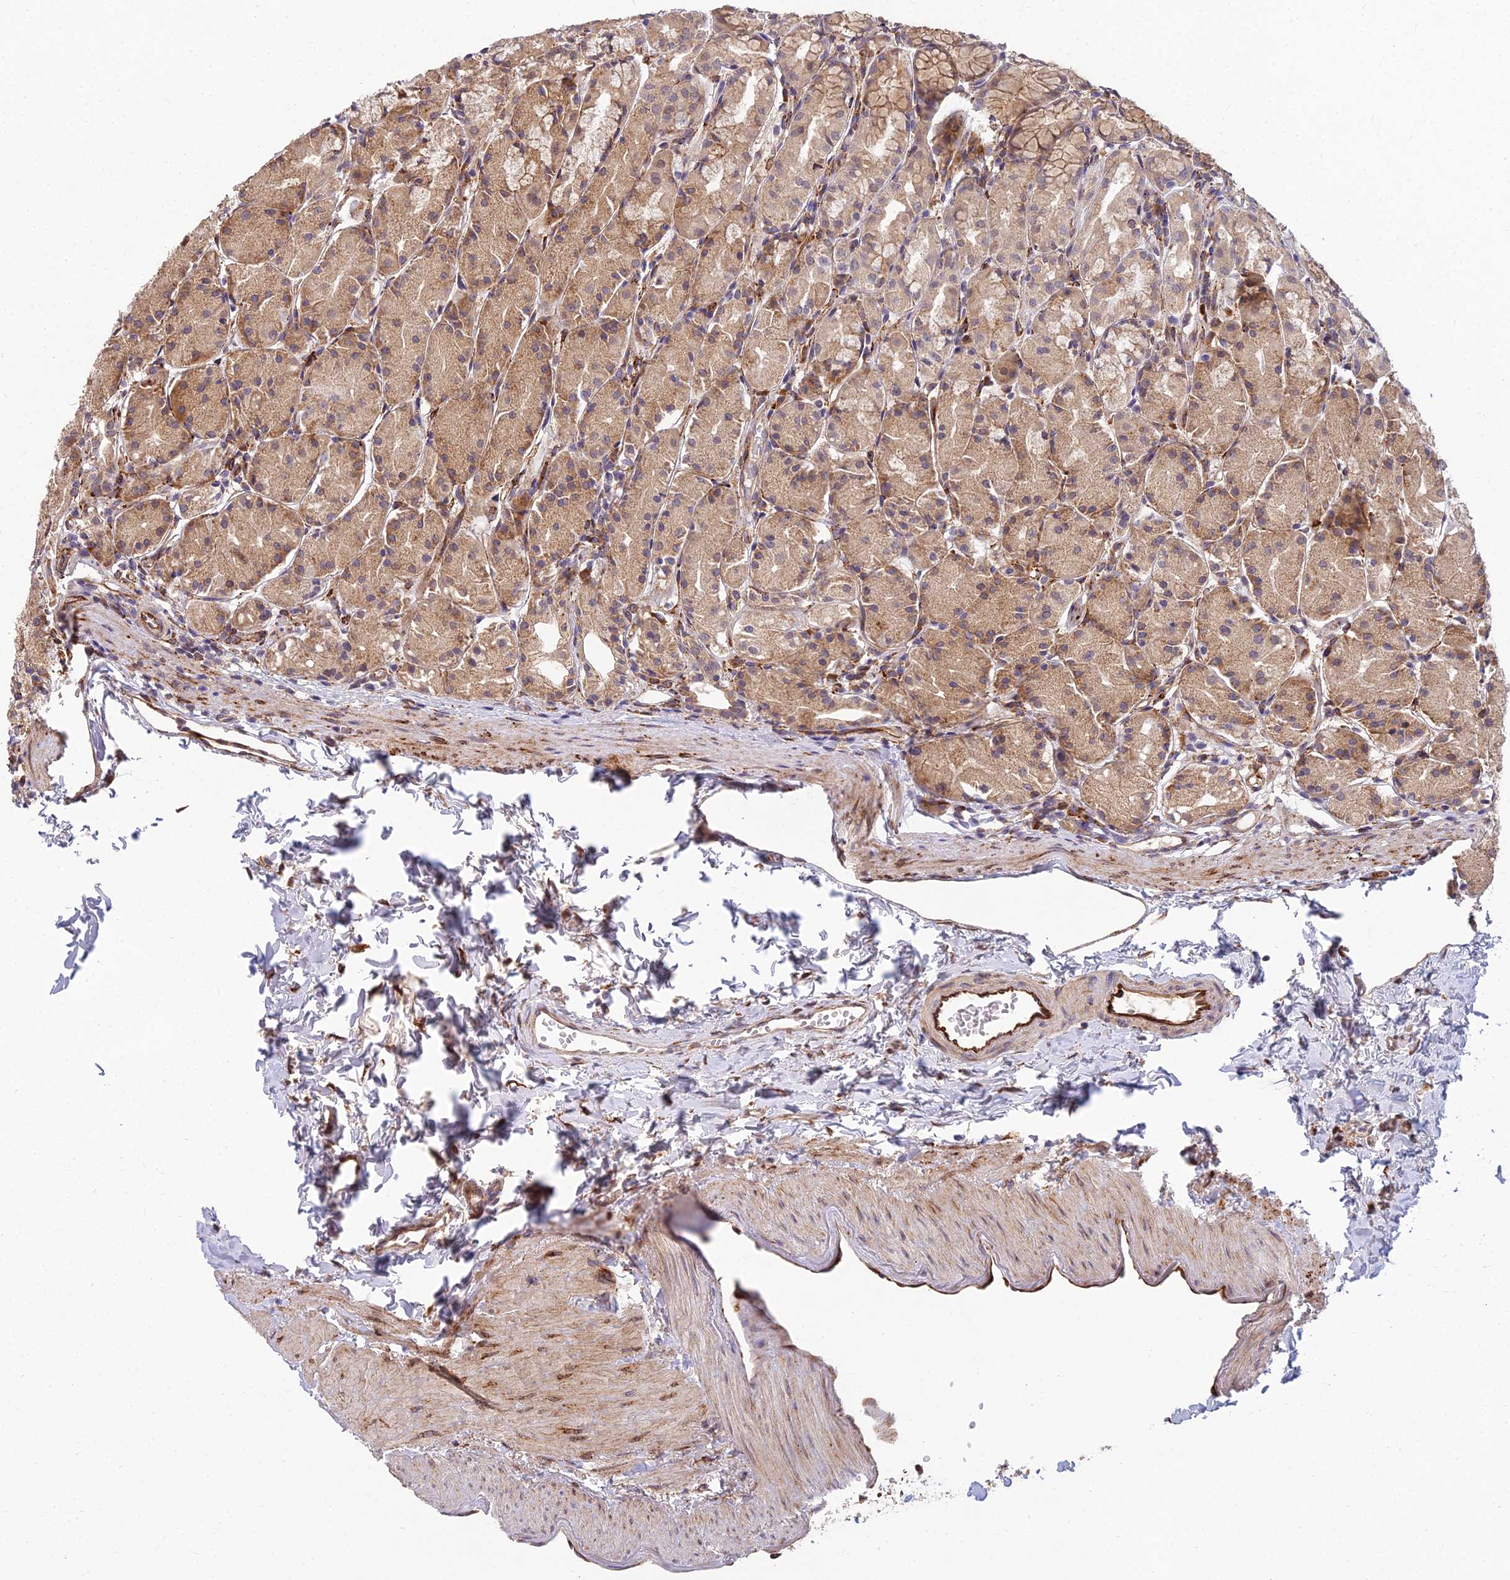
{"staining": {"intensity": "strong", "quantity": "25%-75%", "location": "cytoplasmic/membranous"}, "tissue": "stomach", "cell_type": "Glandular cells", "image_type": "normal", "snomed": [{"axis": "morphology", "description": "Normal tissue, NOS"}, {"axis": "topography", "description": "Stomach, upper"}], "caption": "Immunohistochemical staining of unremarkable stomach shows strong cytoplasmic/membranous protein staining in approximately 25%-75% of glandular cells.", "gene": "NDUFAF7", "patient": {"sex": "male", "age": 47}}